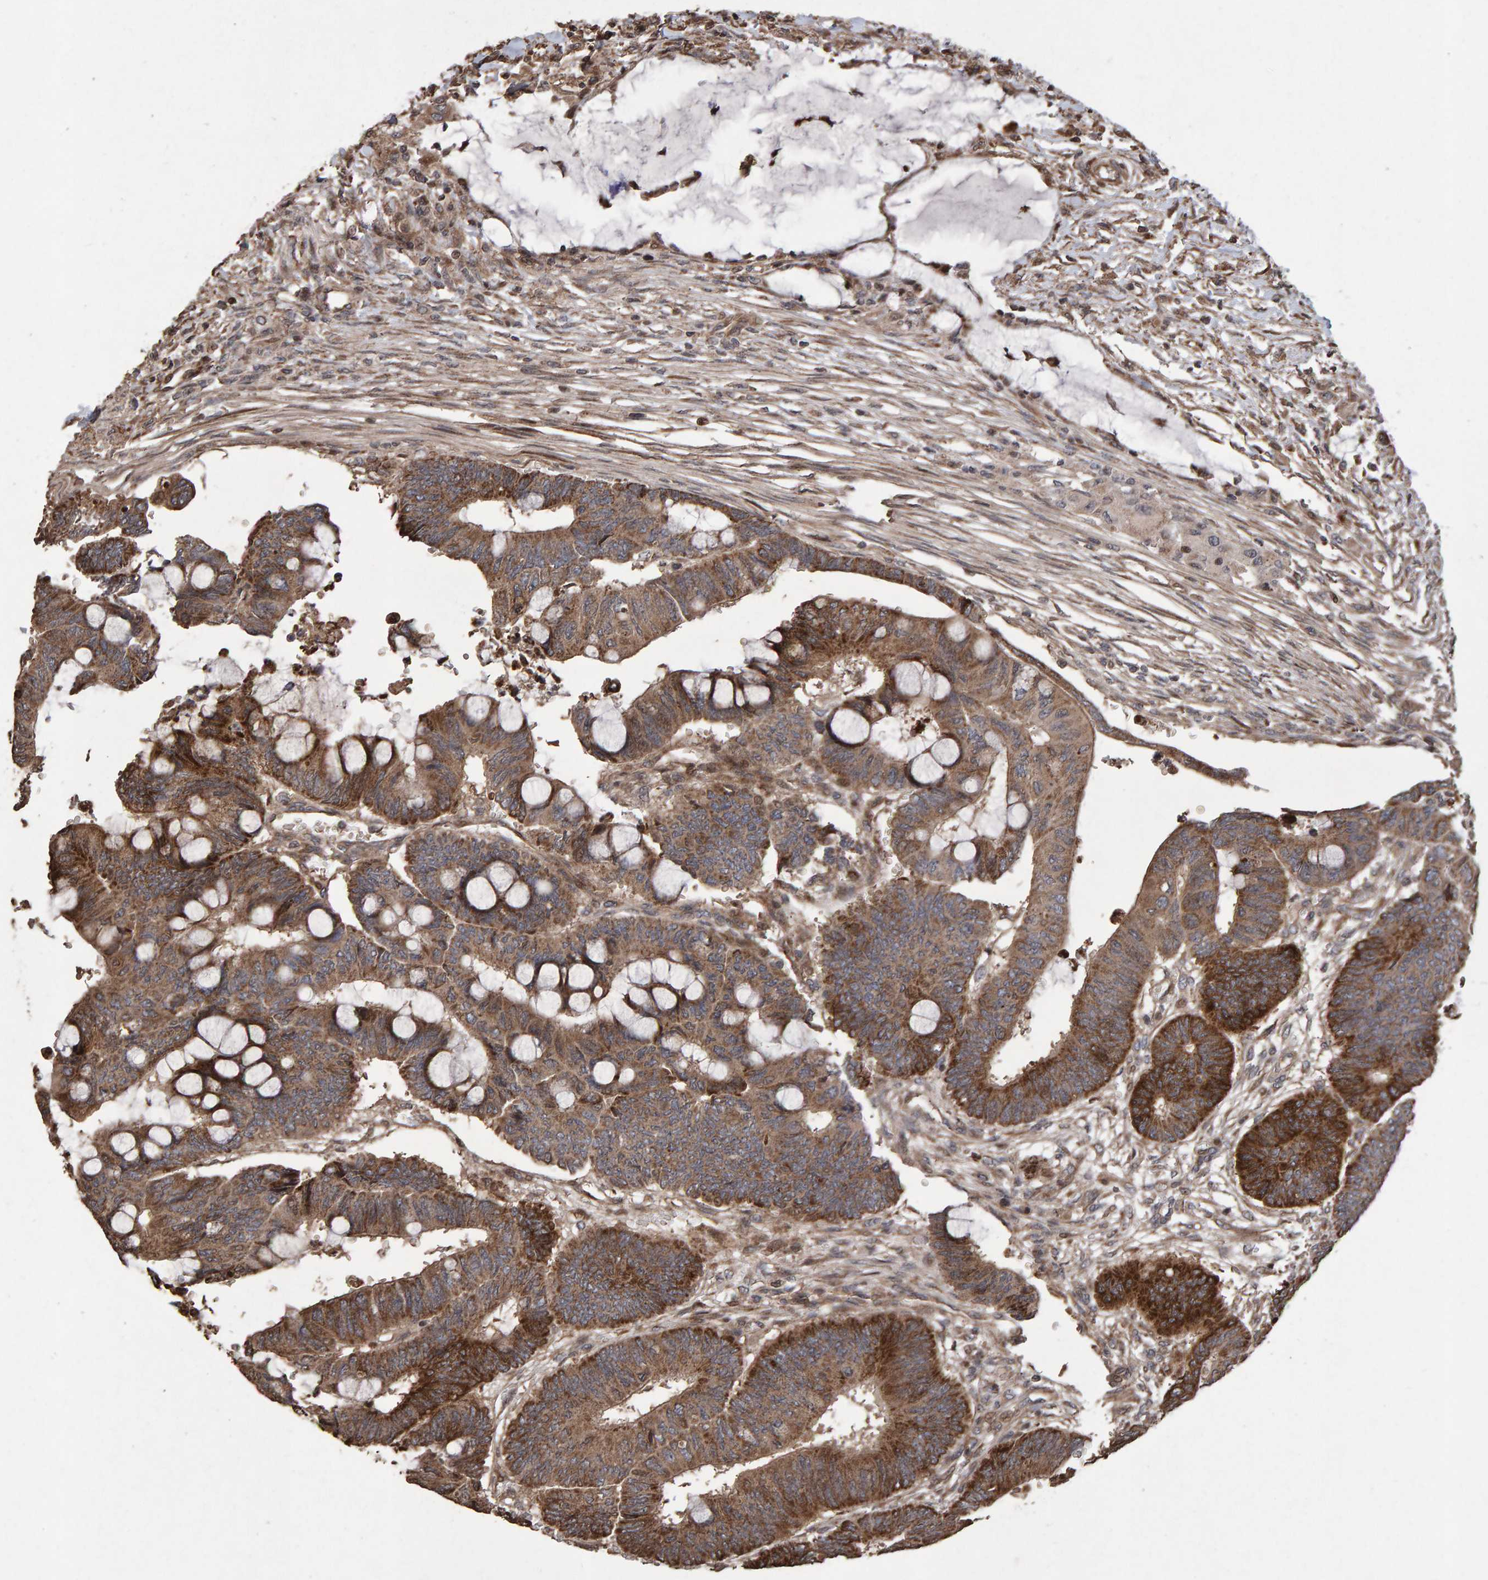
{"staining": {"intensity": "moderate", "quantity": ">75%", "location": "cytoplasmic/membranous"}, "tissue": "colorectal cancer", "cell_type": "Tumor cells", "image_type": "cancer", "snomed": [{"axis": "morphology", "description": "Normal tissue, NOS"}, {"axis": "morphology", "description": "Adenocarcinoma, NOS"}, {"axis": "topography", "description": "Rectum"}, {"axis": "topography", "description": "Peripheral nerve tissue"}], "caption": "Brown immunohistochemical staining in adenocarcinoma (colorectal) displays moderate cytoplasmic/membranous positivity in approximately >75% of tumor cells.", "gene": "OSBP2", "patient": {"sex": "male", "age": 92}}